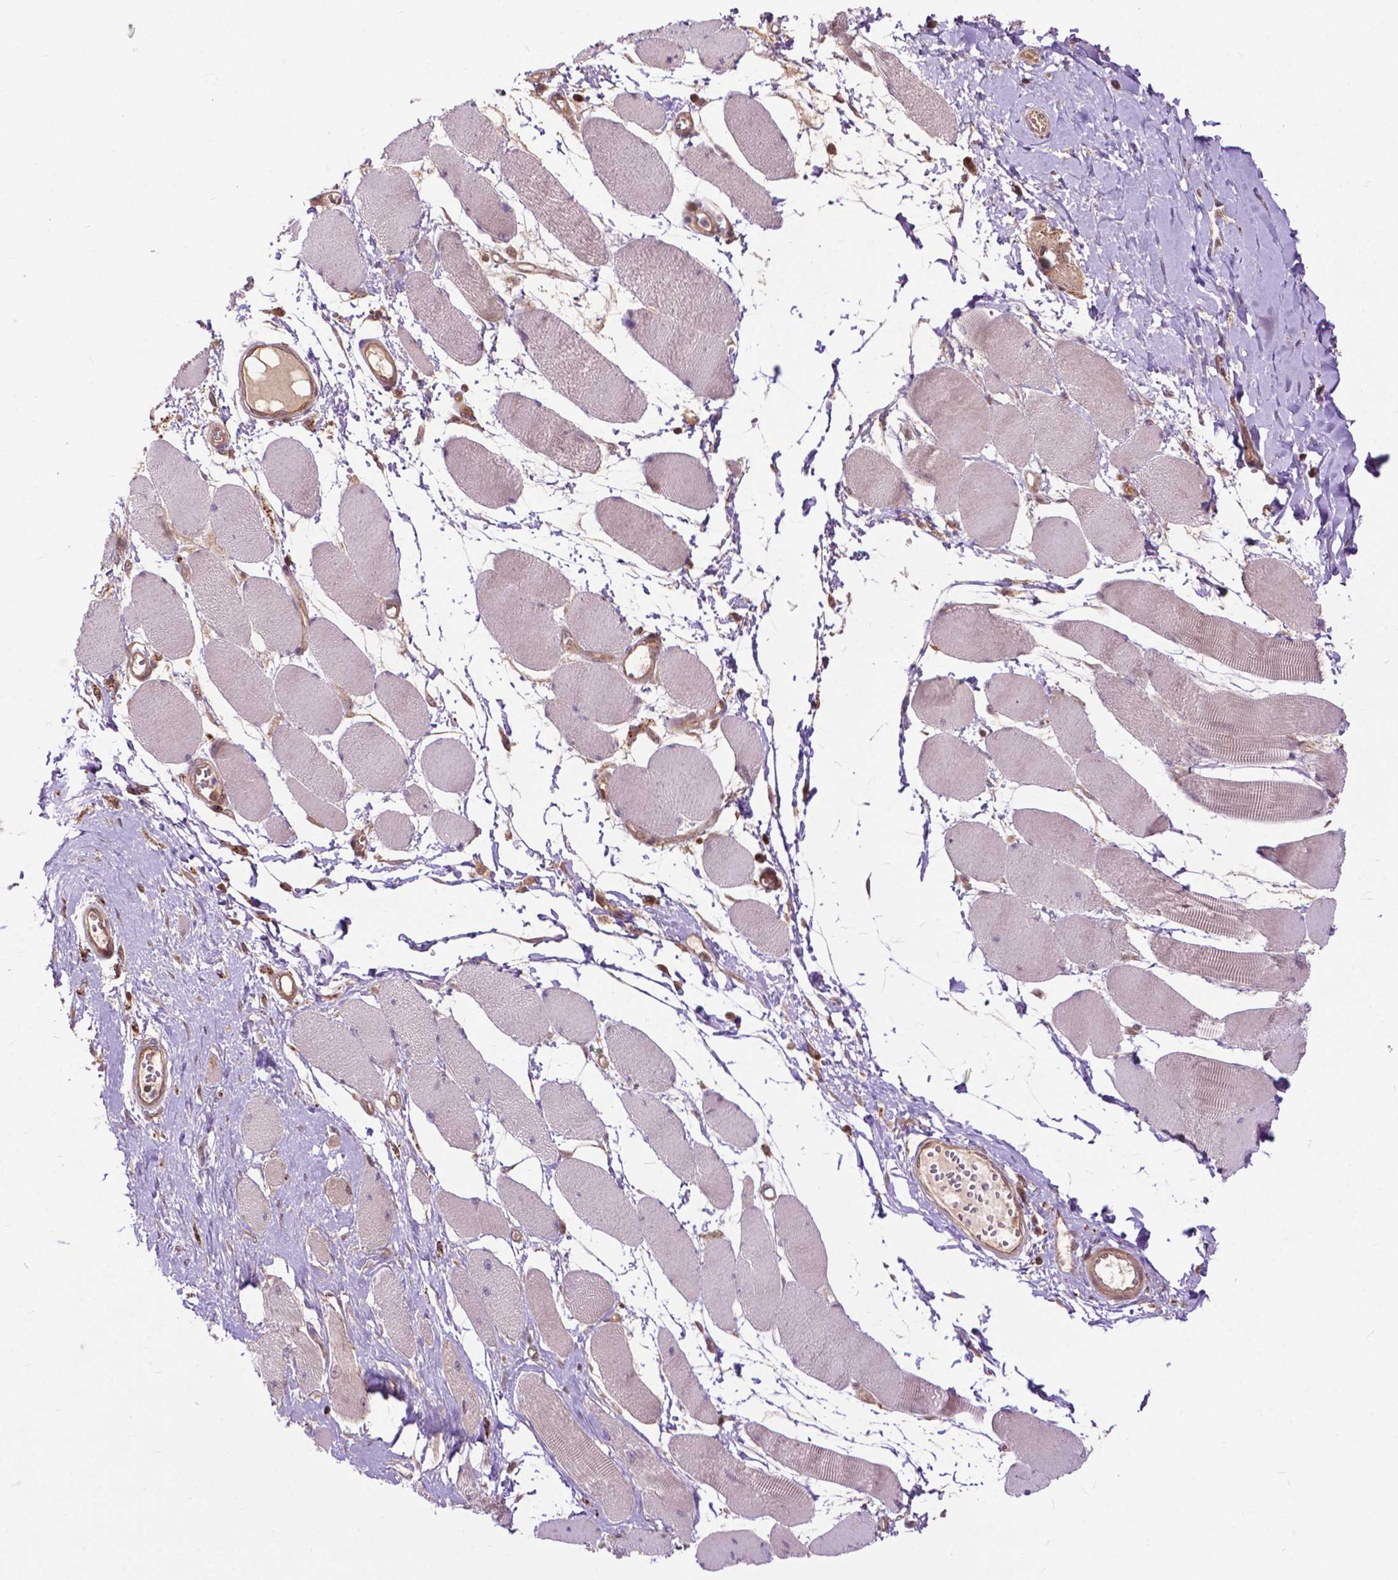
{"staining": {"intensity": "negative", "quantity": "none", "location": "none"}, "tissue": "skeletal muscle", "cell_type": "Myocytes", "image_type": "normal", "snomed": [{"axis": "morphology", "description": "Normal tissue, NOS"}, {"axis": "topography", "description": "Skeletal muscle"}], "caption": "Immunohistochemistry of unremarkable skeletal muscle demonstrates no expression in myocytes.", "gene": "CHMP4A", "patient": {"sex": "female", "age": 75}}